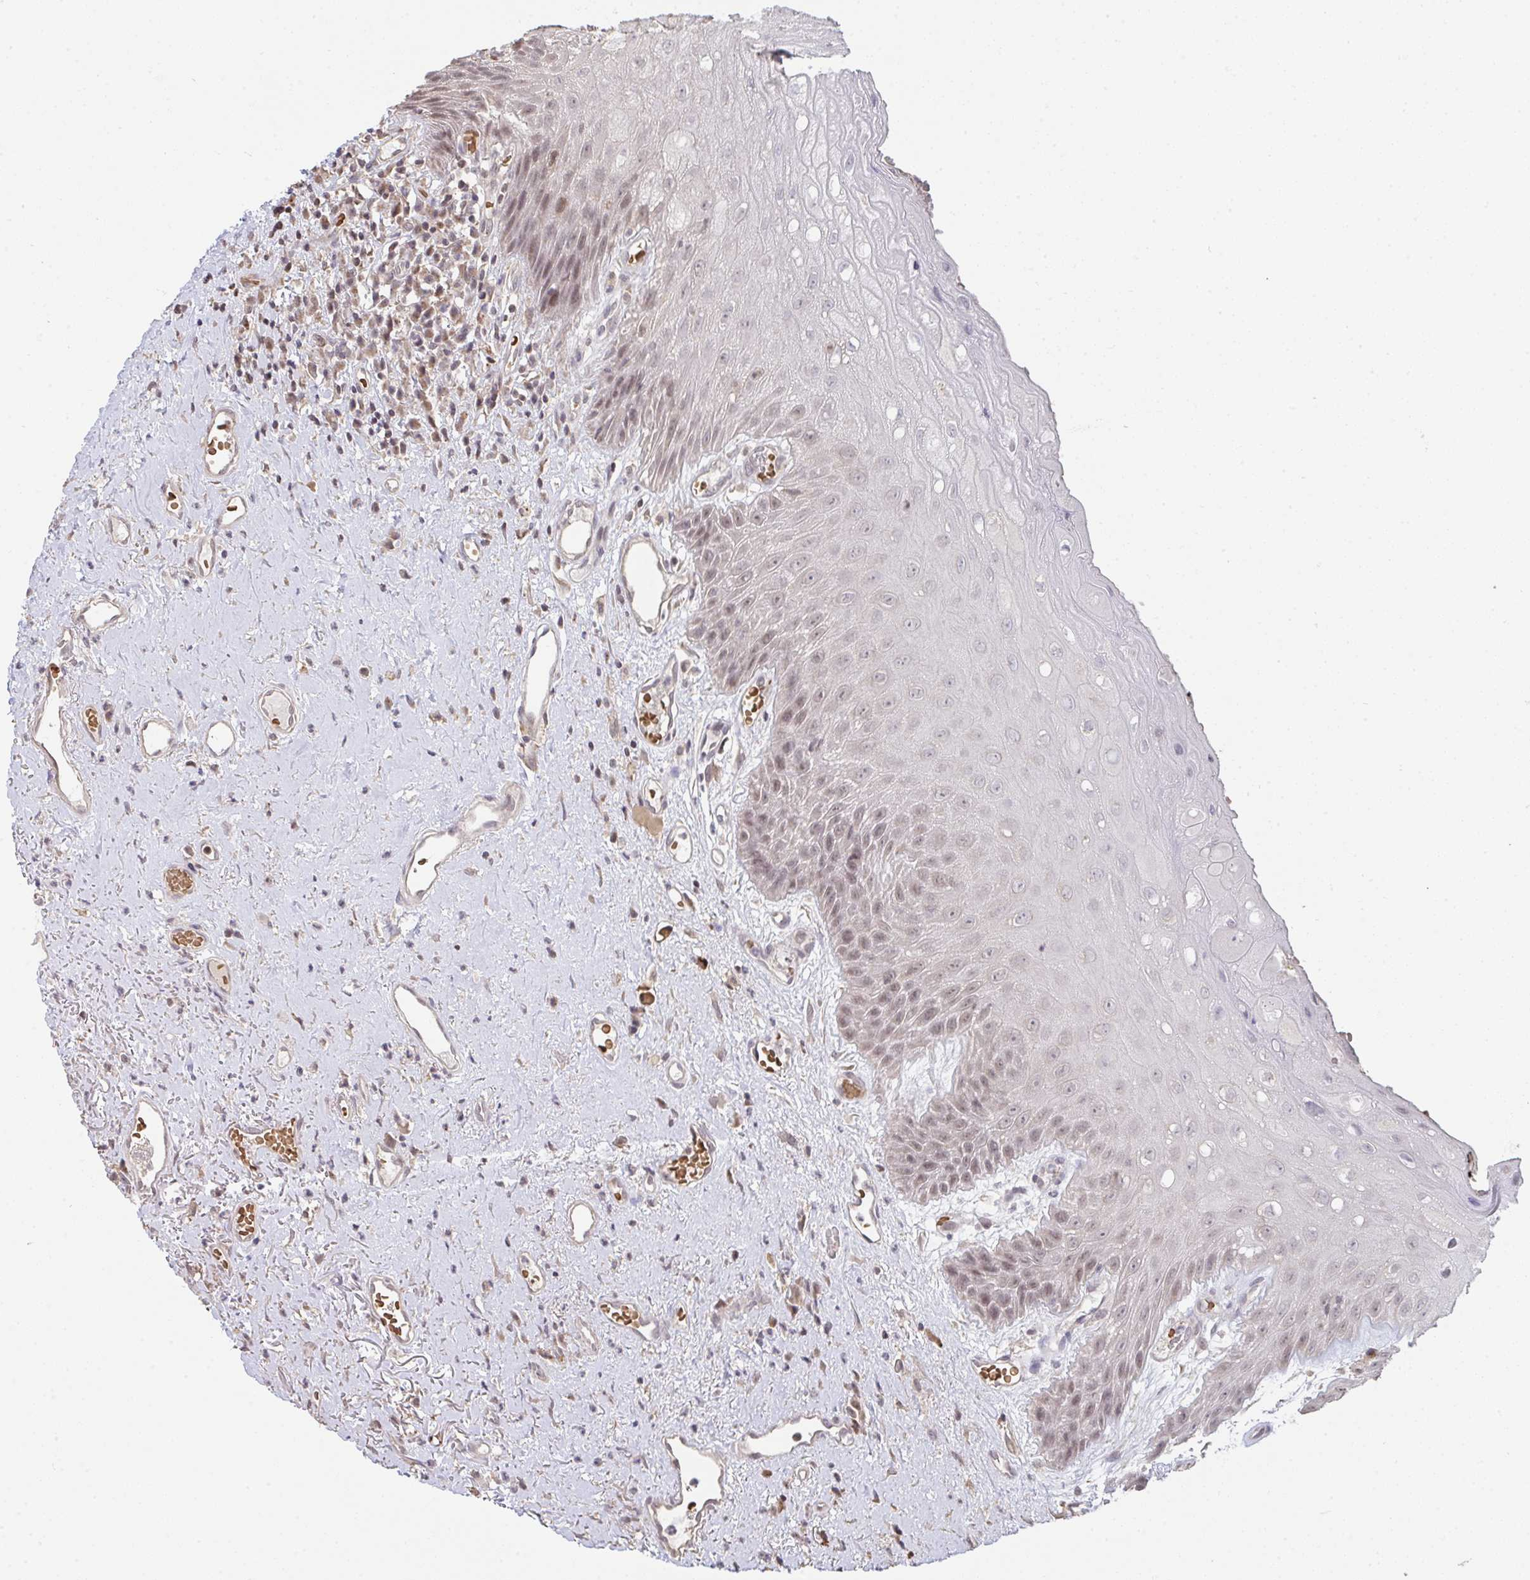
{"staining": {"intensity": "weak", "quantity": "25%-75%", "location": "nuclear"}, "tissue": "oral mucosa", "cell_type": "Squamous epithelial cells", "image_type": "normal", "snomed": [{"axis": "morphology", "description": "Normal tissue, NOS"}, {"axis": "morphology", "description": "Squamous cell carcinoma, NOS"}, {"axis": "topography", "description": "Oral tissue"}, {"axis": "topography", "description": "Peripheral nerve tissue"}, {"axis": "topography", "description": "Head-Neck"}], "caption": "Brown immunohistochemical staining in unremarkable human oral mucosa exhibits weak nuclear positivity in about 25%-75% of squamous epithelial cells.", "gene": "SAP30", "patient": {"sex": "female", "age": 59}}